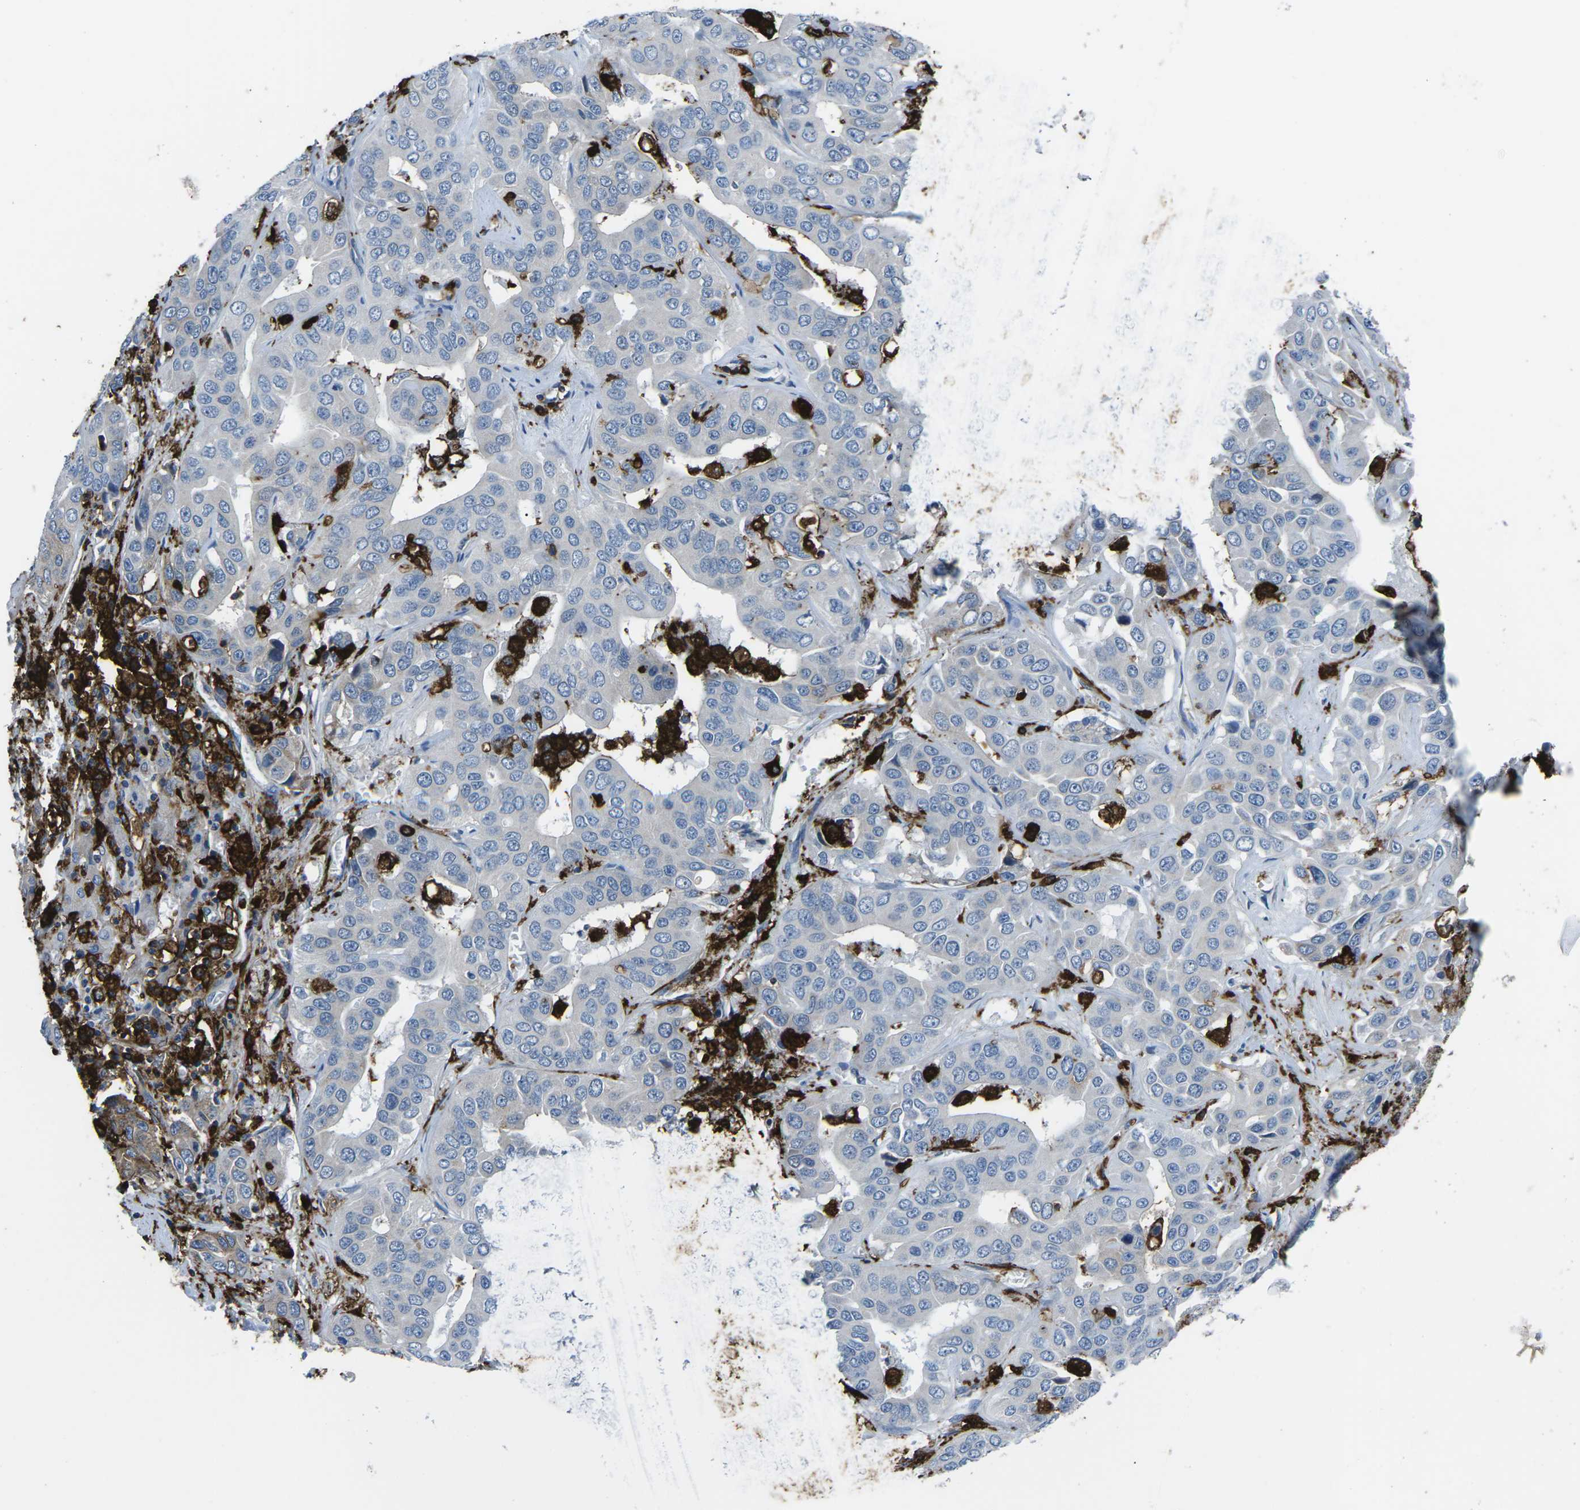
{"staining": {"intensity": "negative", "quantity": "none", "location": "none"}, "tissue": "liver cancer", "cell_type": "Tumor cells", "image_type": "cancer", "snomed": [{"axis": "morphology", "description": "Cholangiocarcinoma"}, {"axis": "topography", "description": "Liver"}], "caption": "This is a image of IHC staining of liver cholangiocarcinoma, which shows no staining in tumor cells.", "gene": "PTPN1", "patient": {"sex": "female", "age": 52}}